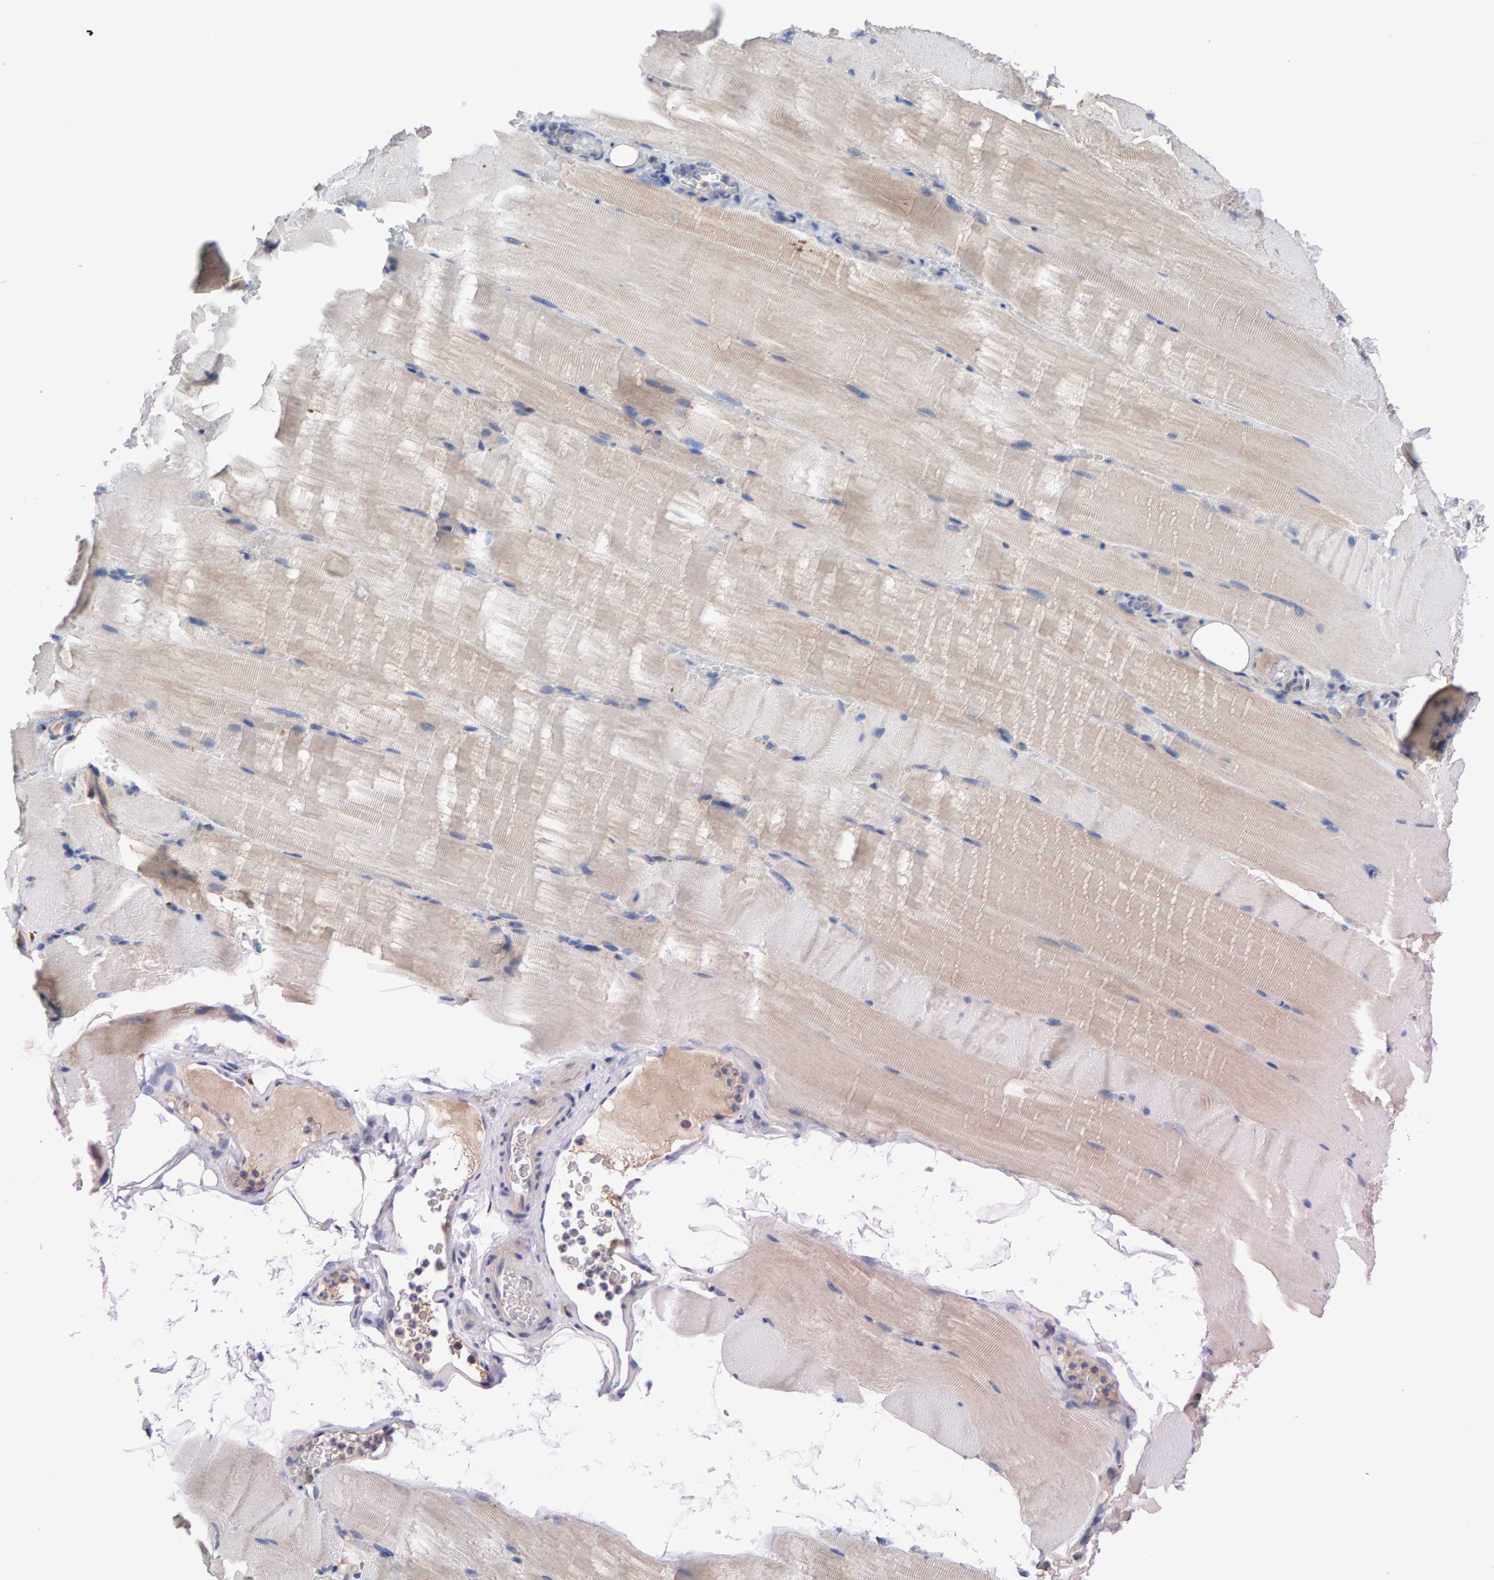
{"staining": {"intensity": "weak", "quantity": "<25%", "location": "cytoplasmic/membranous"}, "tissue": "skeletal muscle", "cell_type": "Myocytes", "image_type": "normal", "snomed": [{"axis": "morphology", "description": "Normal tissue, NOS"}, {"axis": "topography", "description": "Skeletal muscle"}, {"axis": "topography", "description": "Parathyroid gland"}], "caption": "Immunohistochemistry image of normal human skeletal muscle stained for a protein (brown), which exhibits no positivity in myocytes. (Brightfield microscopy of DAB (3,3'-diaminobenzidine) immunohistochemistry at high magnification).", "gene": "EFR3A", "patient": {"sex": "female", "age": 37}}